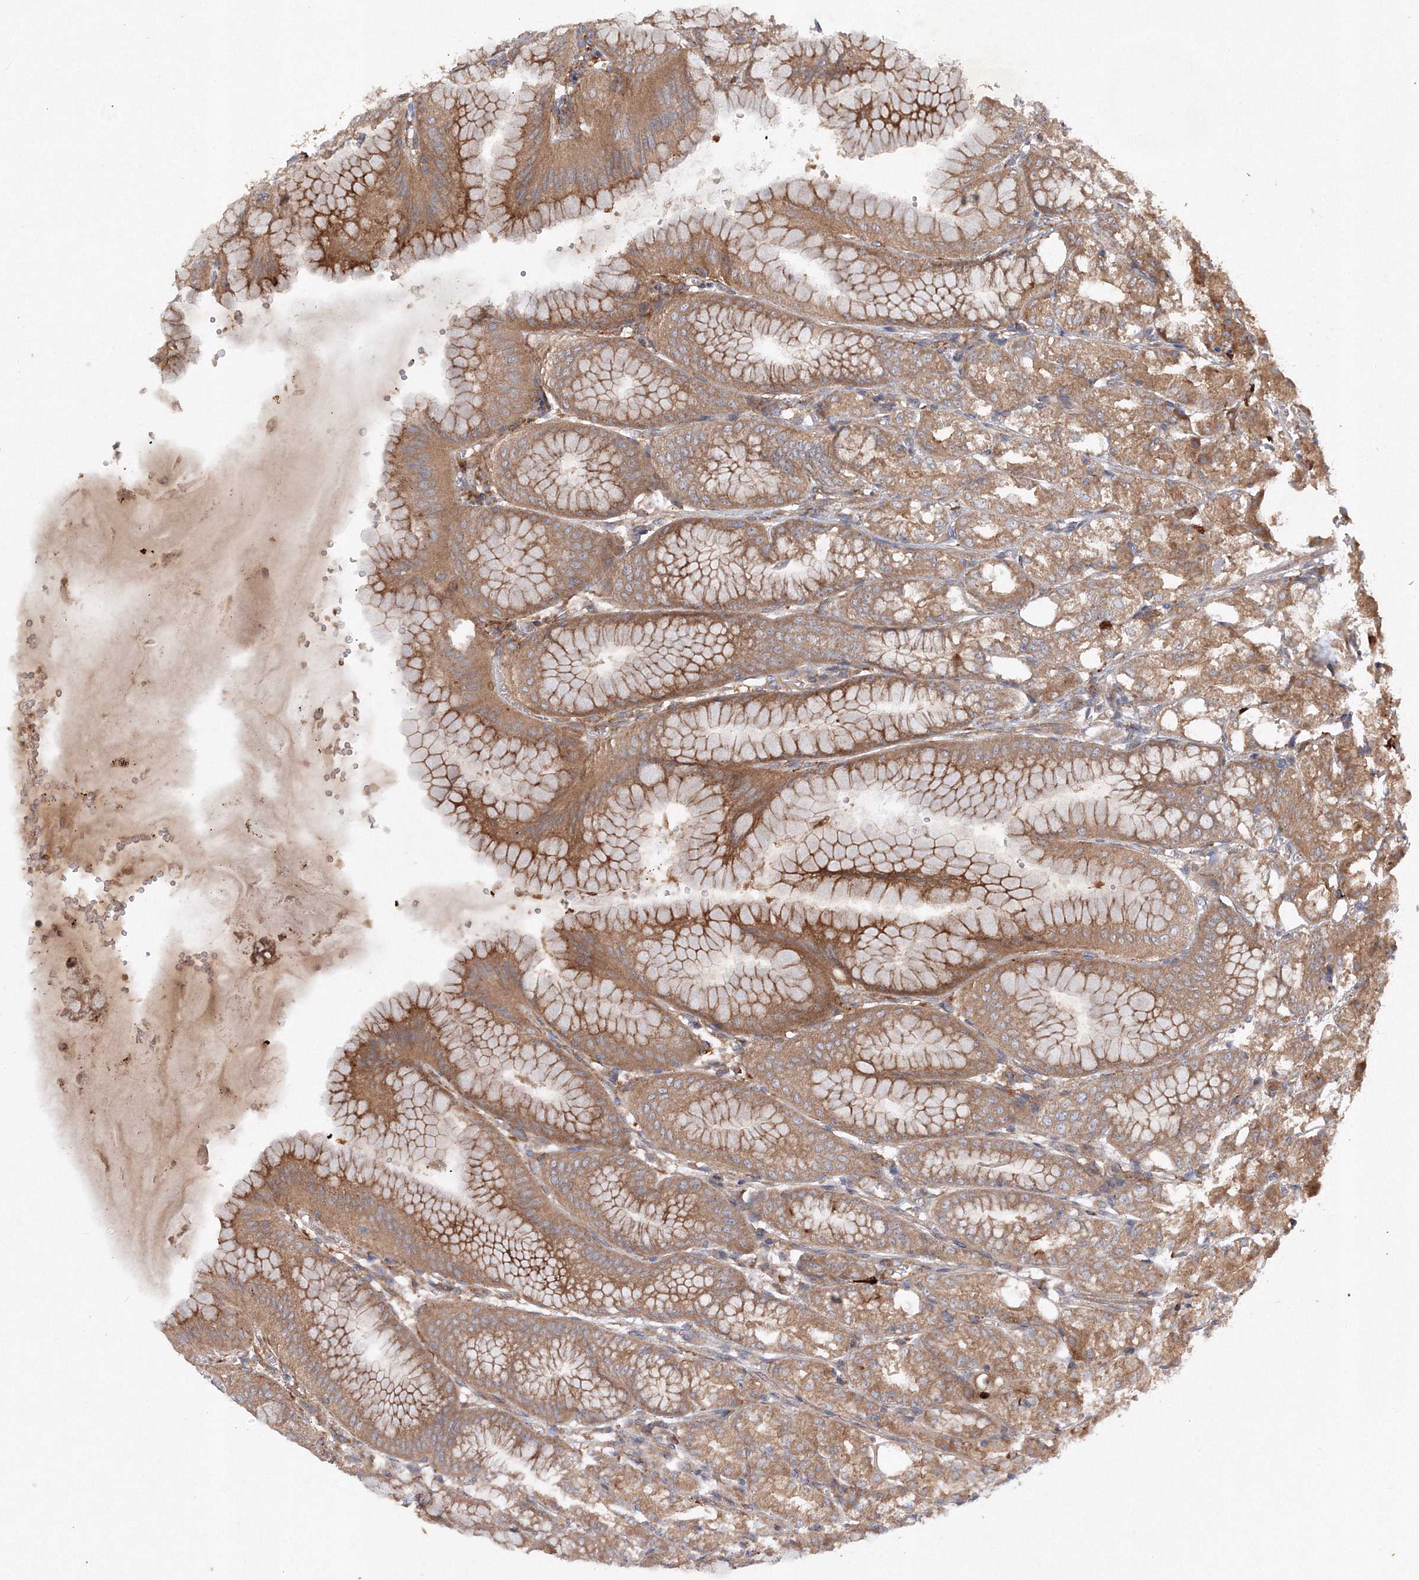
{"staining": {"intensity": "moderate", "quantity": ">75%", "location": "cytoplasmic/membranous"}, "tissue": "stomach", "cell_type": "Glandular cells", "image_type": "normal", "snomed": [{"axis": "morphology", "description": "Normal tissue, NOS"}, {"axis": "topography", "description": "Stomach, lower"}], "caption": "Immunohistochemical staining of benign stomach reveals medium levels of moderate cytoplasmic/membranous staining in about >75% of glandular cells.", "gene": "SLC36A1", "patient": {"sex": "male", "age": 71}}